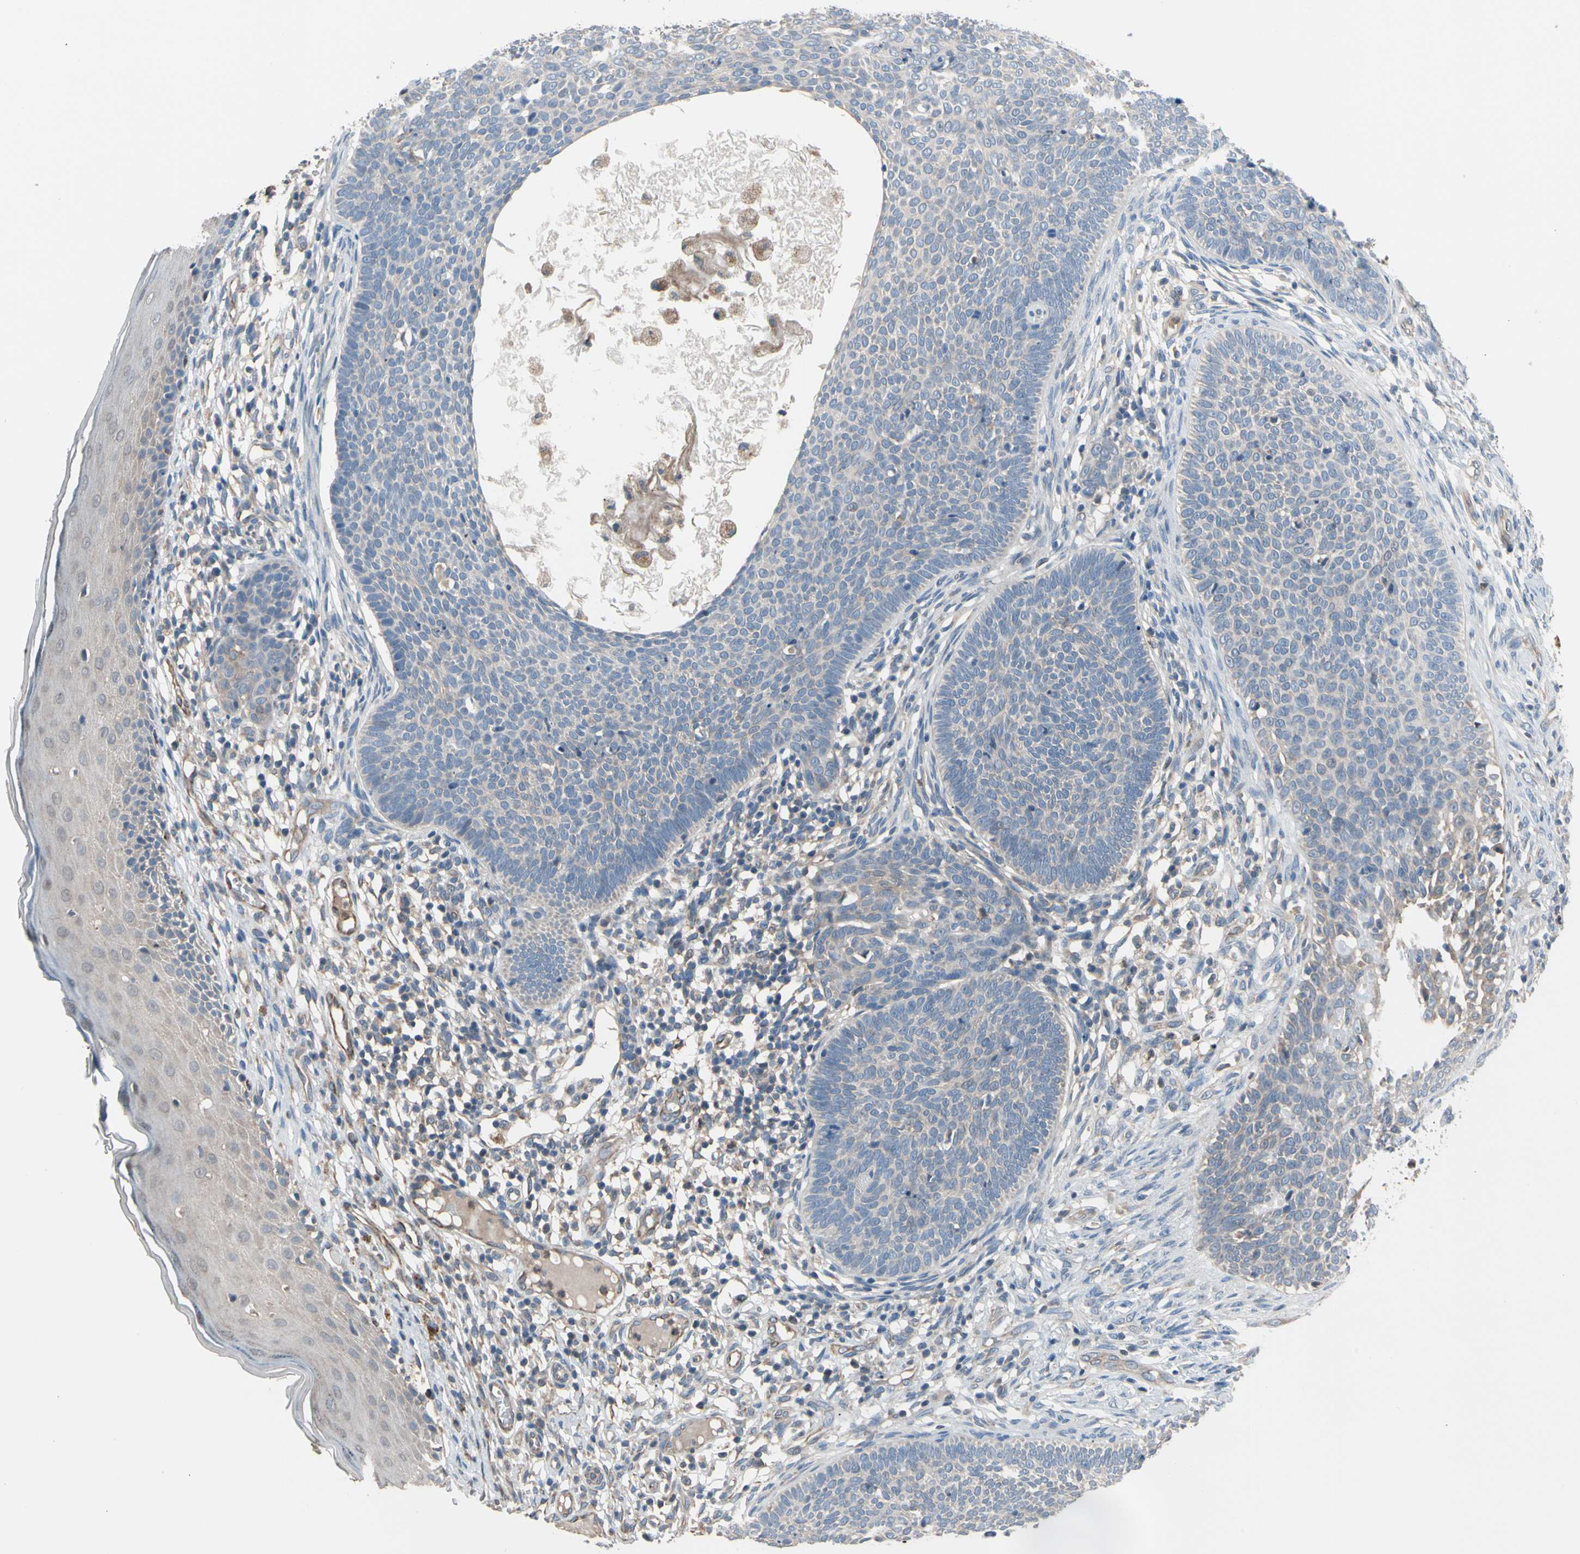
{"staining": {"intensity": "negative", "quantity": "none", "location": "none"}, "tissue": "skin cancer", "cell_type": "Tumor cells", "image_type": "cancer", "snomed": [{"axis": "morphology", "description": "Normal tissue, NOS"}, {"axis": "morphology", "description": "Basal cell carcinoma"}, {"axis": "topography", "description": "Skin"}], "caption": "There is no significant expression in tumor cells of skin cancer.", "gene": "BBOX1", "patient": {"sex": "male", "age": 87}}